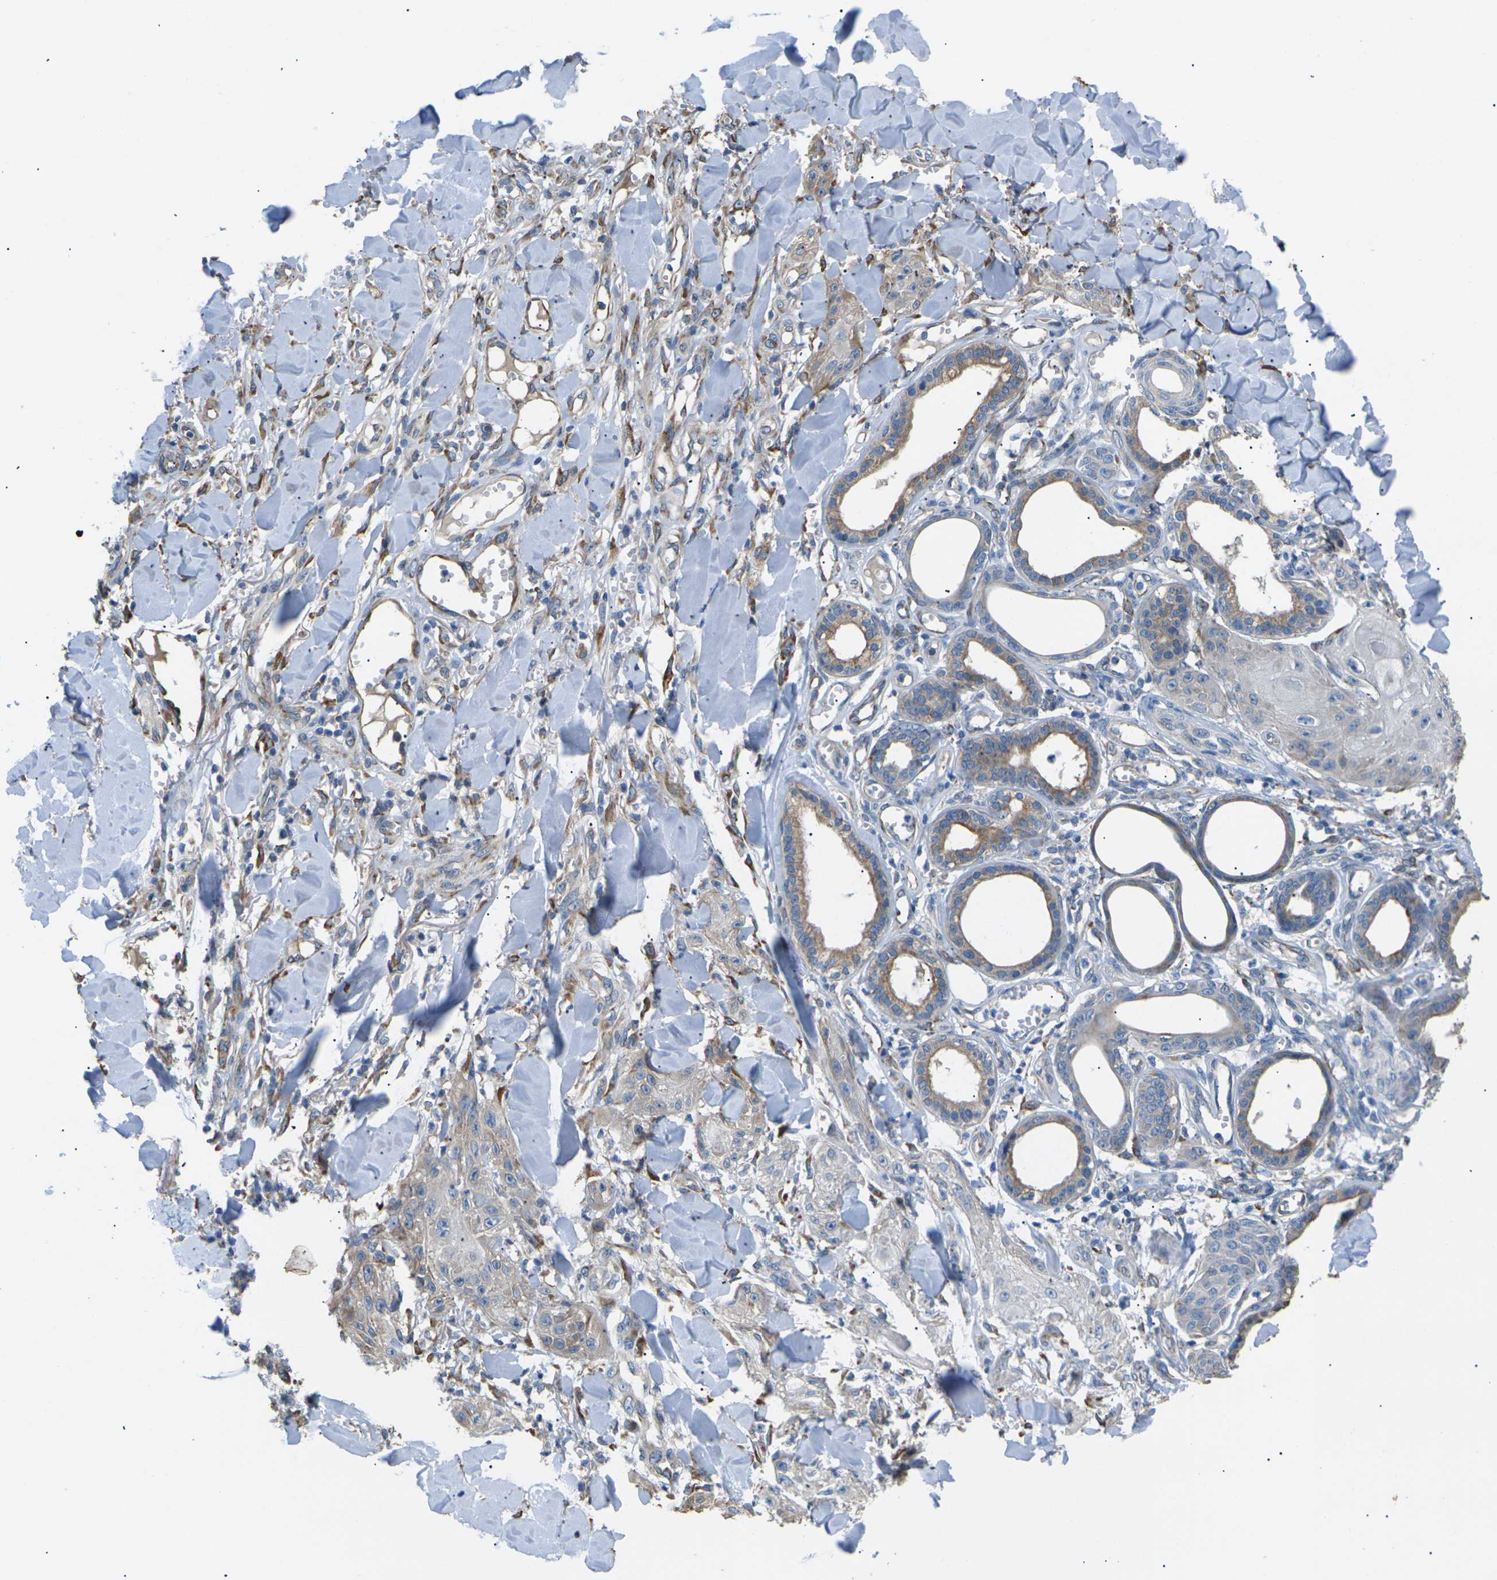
{"staining": {"intensity": "weak", "quantity": "<25%", "location": "cytoplasmic/membranous"}, "tissue": "skin cancer", "cell_type": "Tumor cells", "image_type": "cancer", "snomed": [{"axis": "morphology", "description": "Squamous cell carcinoma, NOS"}, {"axis": "topography", "description": "Skin"}], "caption": "DAB immunohistochemical staining of human skin cancer reveals no significant positivity in tumor cells.", "gene": "KLHDC8B", "patient": {"sex": "male", "age": 74}}